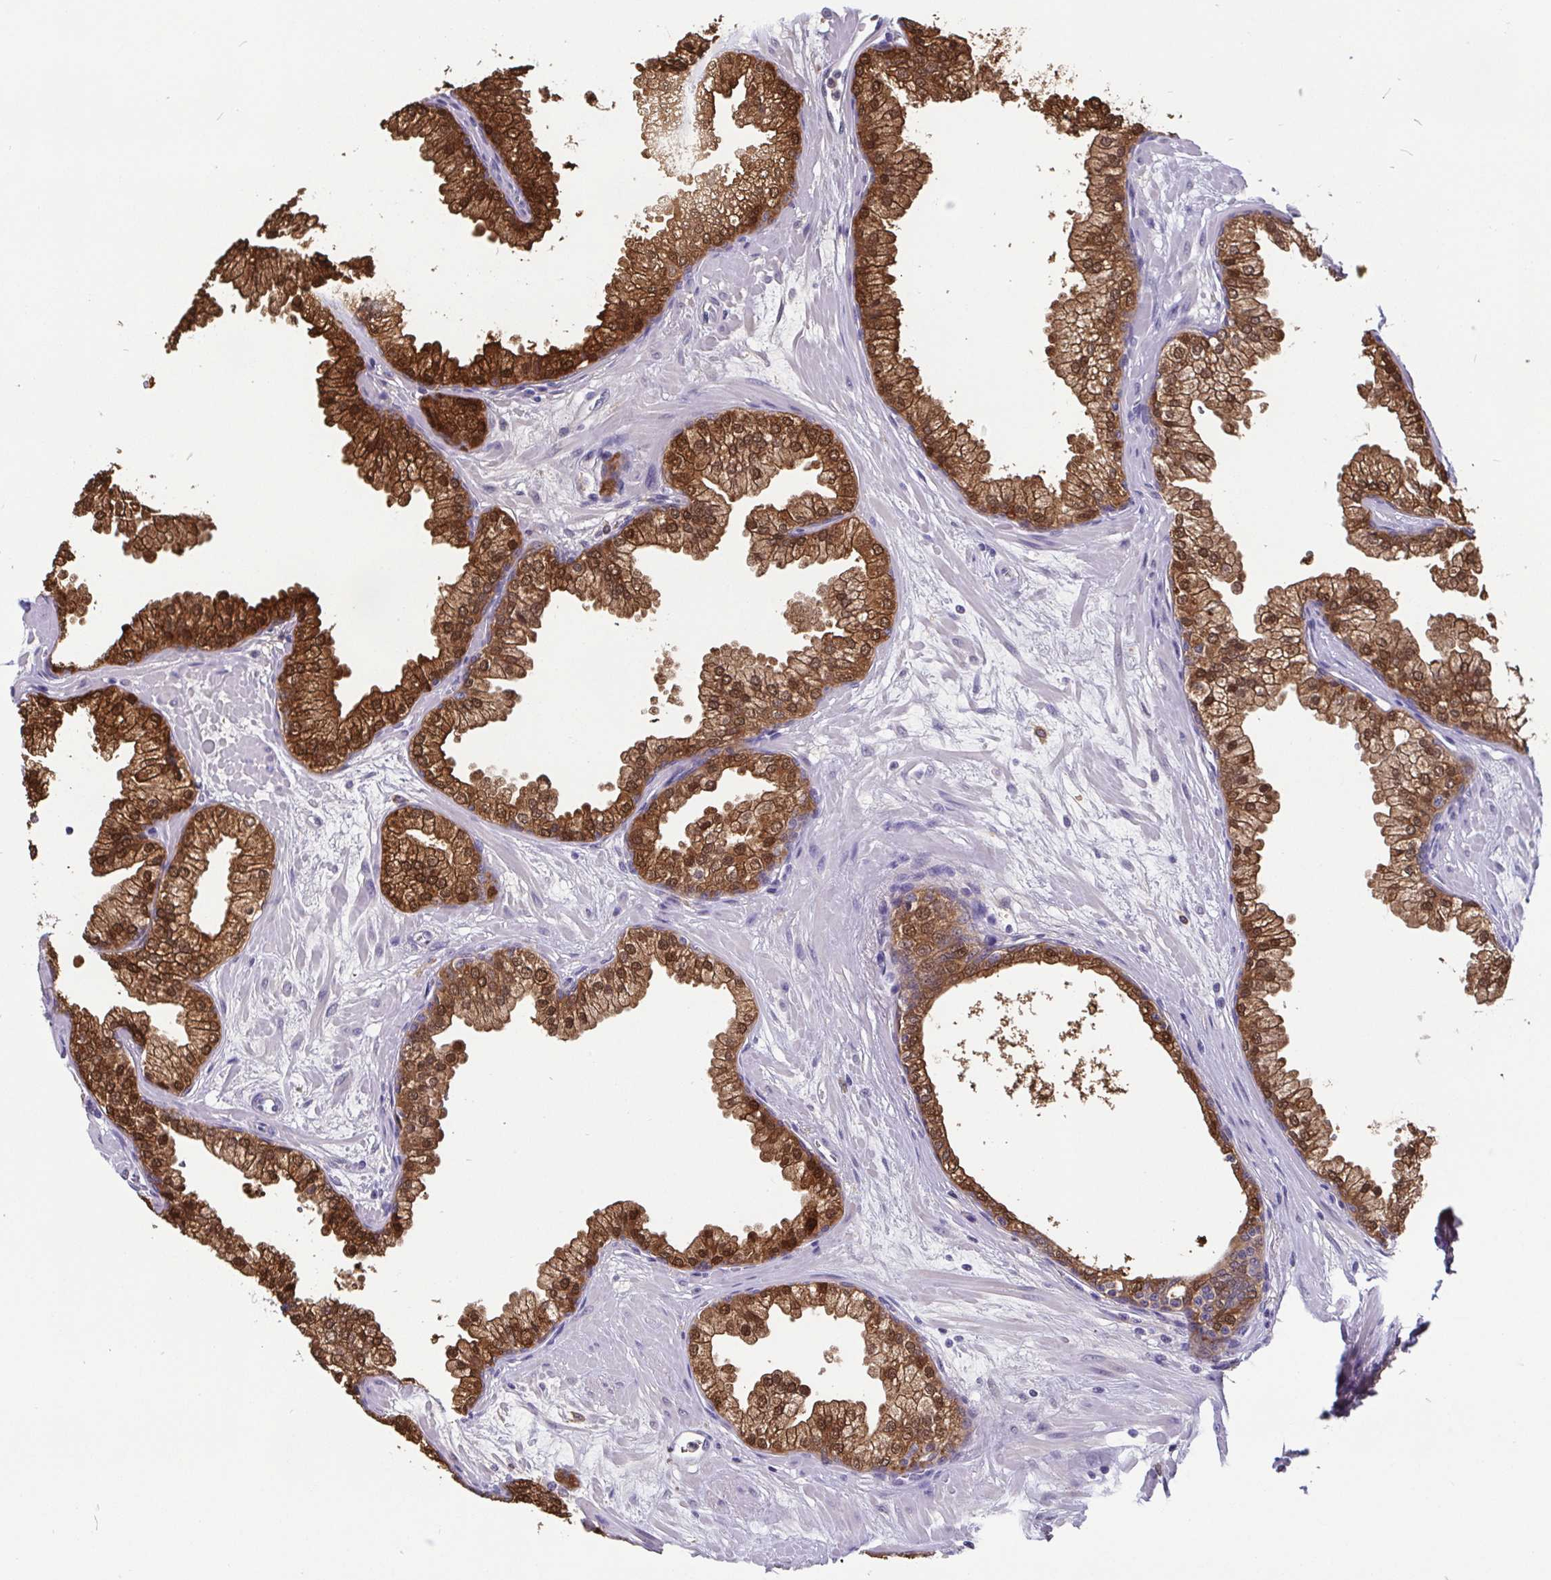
{"staining": {"intensity": "strong", "quantity": ">75%", "location": "cytoplasmic/membranous,nuclear"}, "tissue": "prostate", "cell_type": "Glandular cells", "image_type": "normal", "snomed": [{"axis": "morphology", "description": "Normal tissue, NOS"}, {"axis": "topography", "description": "Prostate"}, {"axis": "topography", "description": "Peripheral nerve tissue"}], "caption": "The micrograph demonstrates a brown stain indicating the presence of a protein in the cytoplasmic/membranous,nuclear of glandular cells in prostate.", "gene": "IDH1", "patient": {"sex": "male", "age": 61}}